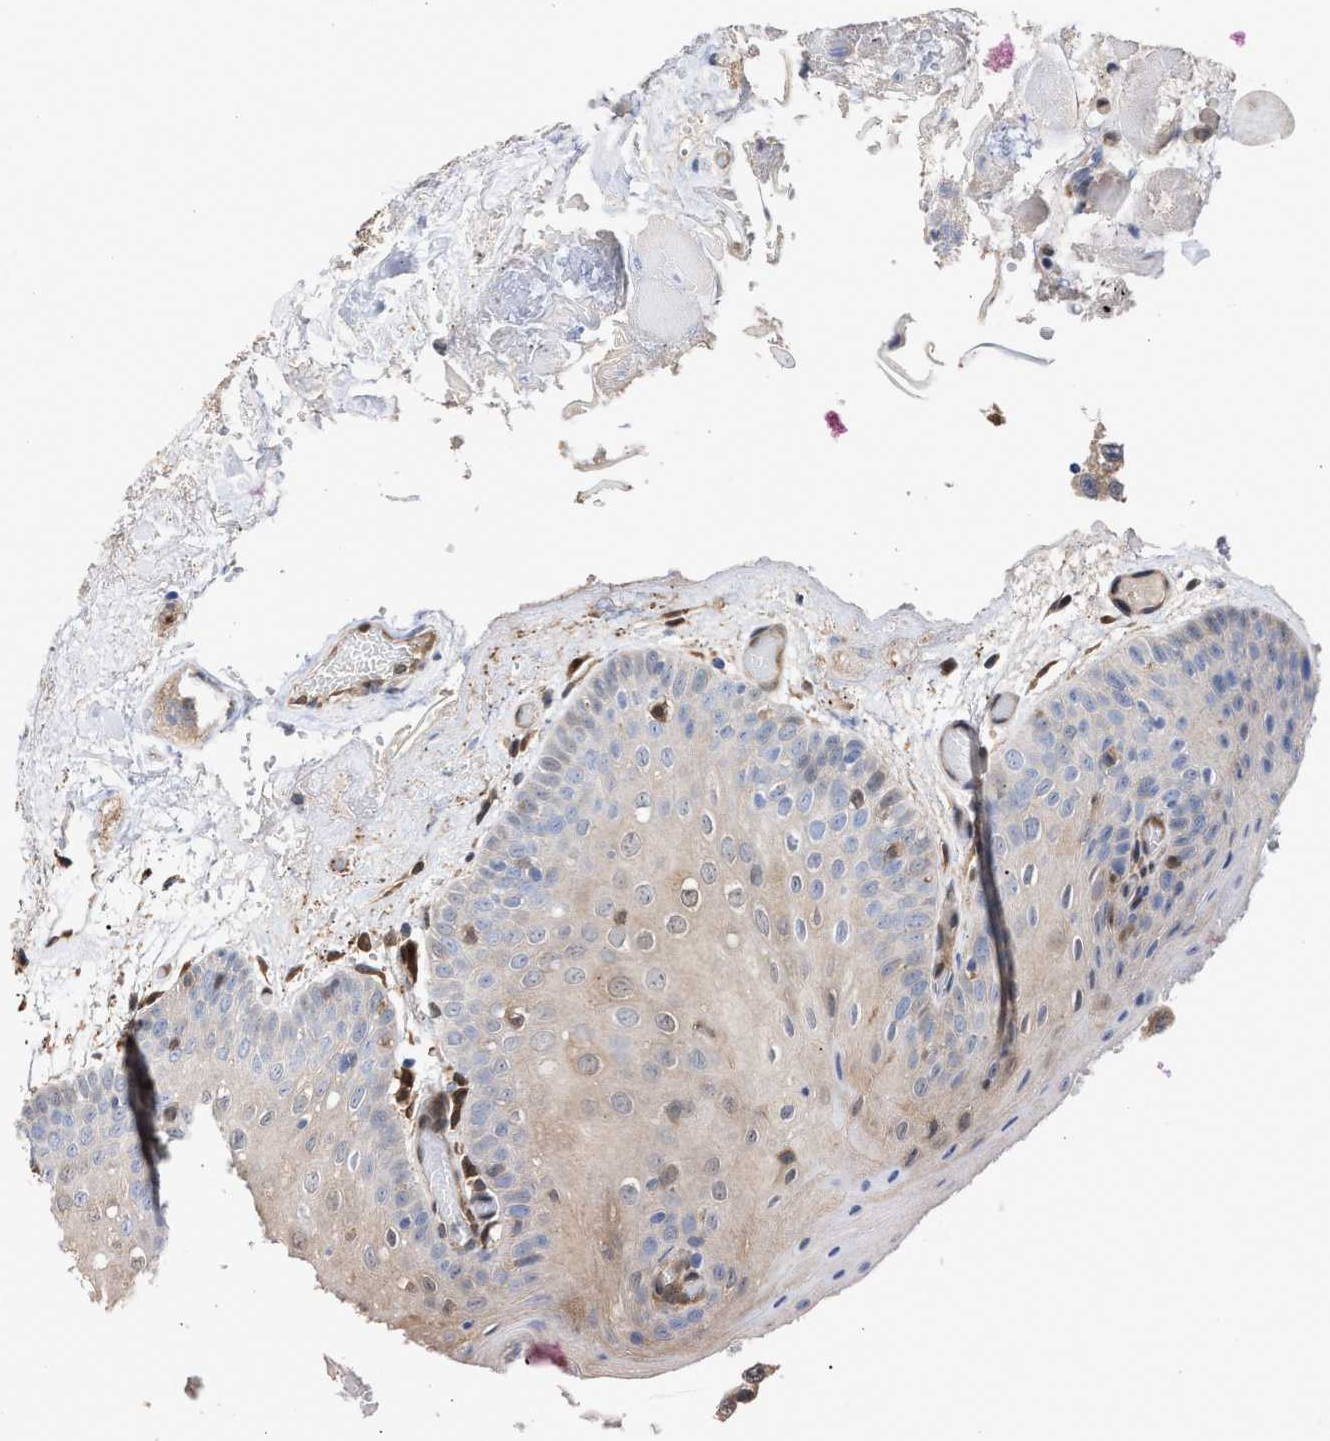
{"staining": {"intensity": "moderate", "quantity": "25%-75%", "location": "cytoplasmic/membranous,nuclear"}, "tissue": "oral mucosa", "cell_type": "Squamous epithelial cells", "image_type": "normal", "snomed": [{"axis": "morphology", "description": "Normal tissue, NOS"}, {"axis": "morphology", "description": "Squamous cell carcinoma, NOS"}, {"axis": "topography", "description": "Oral tissue"}, {"axis": "topography", "description": "Head-Neck"}], "caption": "Immunohistochemistry (IHC) histopathology image of benign oral mucosa: oral mucosa stained using immunohistochemistry demonstrates medium levels of moderate protein expression localized specifically in the cytoplasmic/membranous,nuclear of squamous epithelial cells, appearing as a cytoplasmic/membranous,nuclear brown color.", "gene": "TP53I3", "patient": {"sex": "male", "age": 71}}